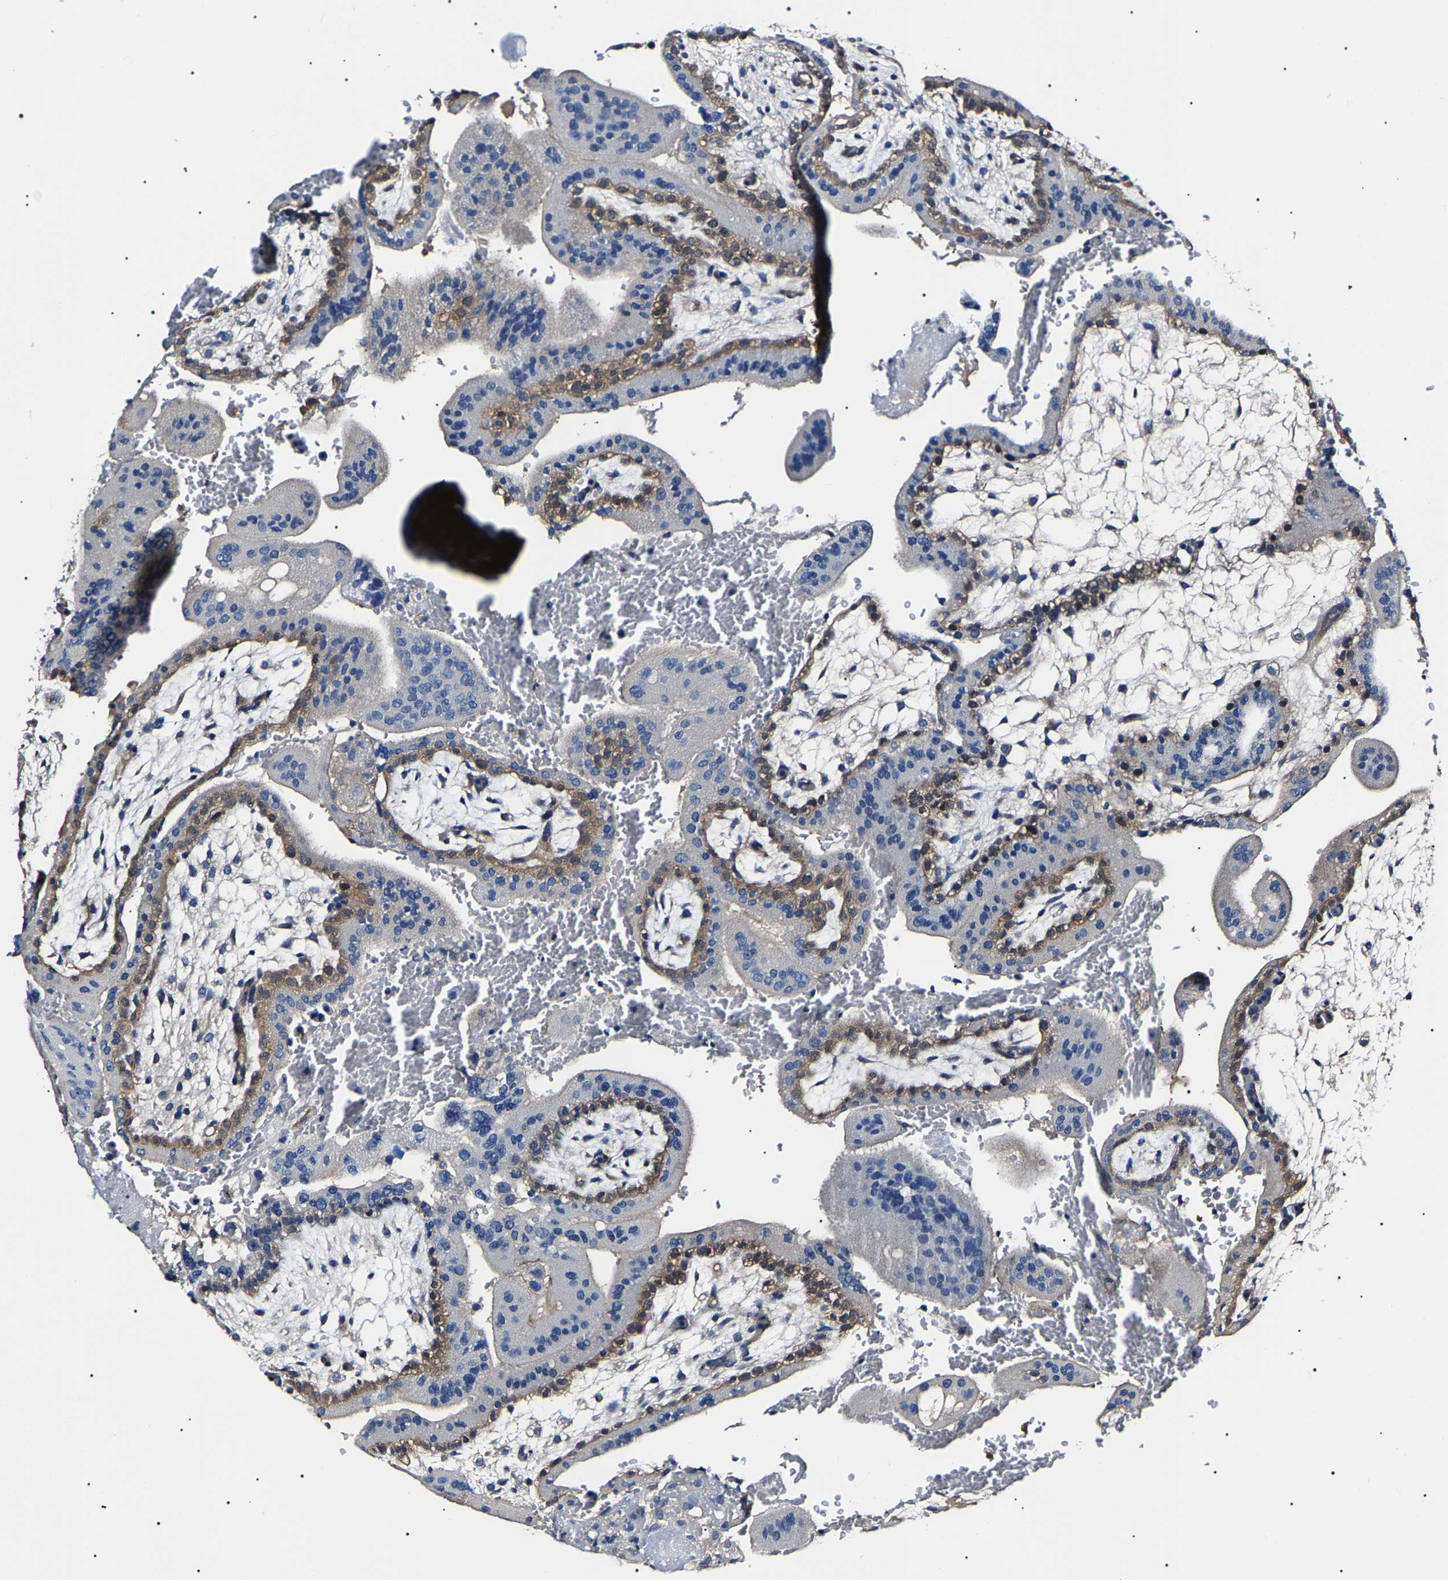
{"staining": {"intensity": "negative", "quantity": "none", "location": "none"}, "tissue": "placenta", "cell_type": "Decidual cells", "image_type": "normal", "snomed": [{"axis": "morphology", "description": "Normal tissue, NOS"}, {"axis": "topography", "description": "Placenta"}], "caption": "Decidual cells show no significant expression in normal placenta. (Immunohistochemistry (ihc), brightfield microscopy, high magnification).", "gene": "KLHL42", "patient": {"sex": "female", "age": 35}}